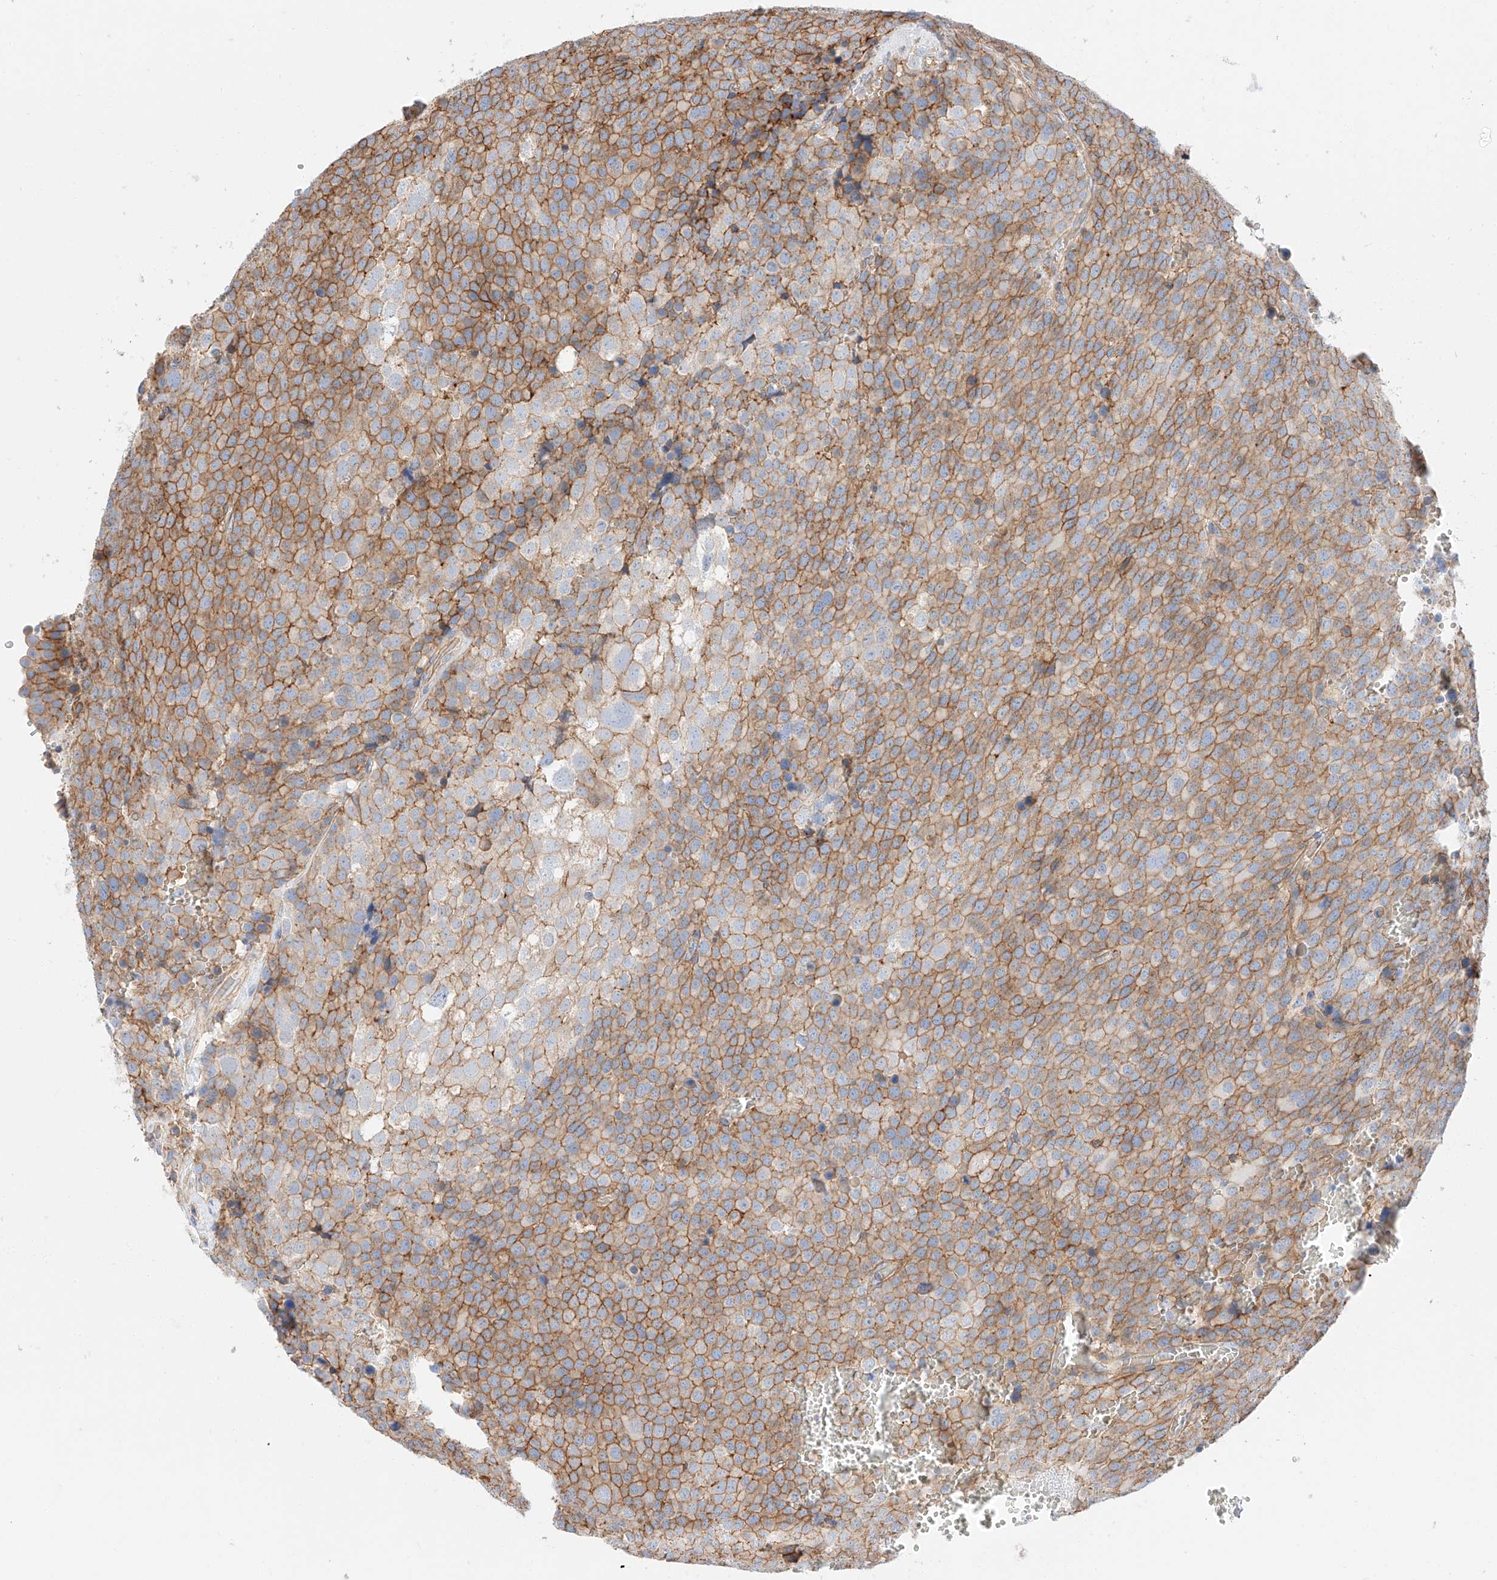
{"staining": {"intensity": "moderate", "quantity": ">75%", "location": "cytoplasmic/membranous"}, "tissue": "testis cancer", "cell_type": "Tumor cells", "image_type": "cancer", "snomed": [{"axis": "morphology", "description": "Seminoma, NOS"}, {"axis": "topography", "description": "Testis"}], "caption": "This histopathology image exhibits IHC staining of human seminoma (testis), with medium moderate cytoplasmic/membranous expression in about >75% of tumor cells.", "gene": "HAUS4", "patient": {"sex": "male", "age": 71}}